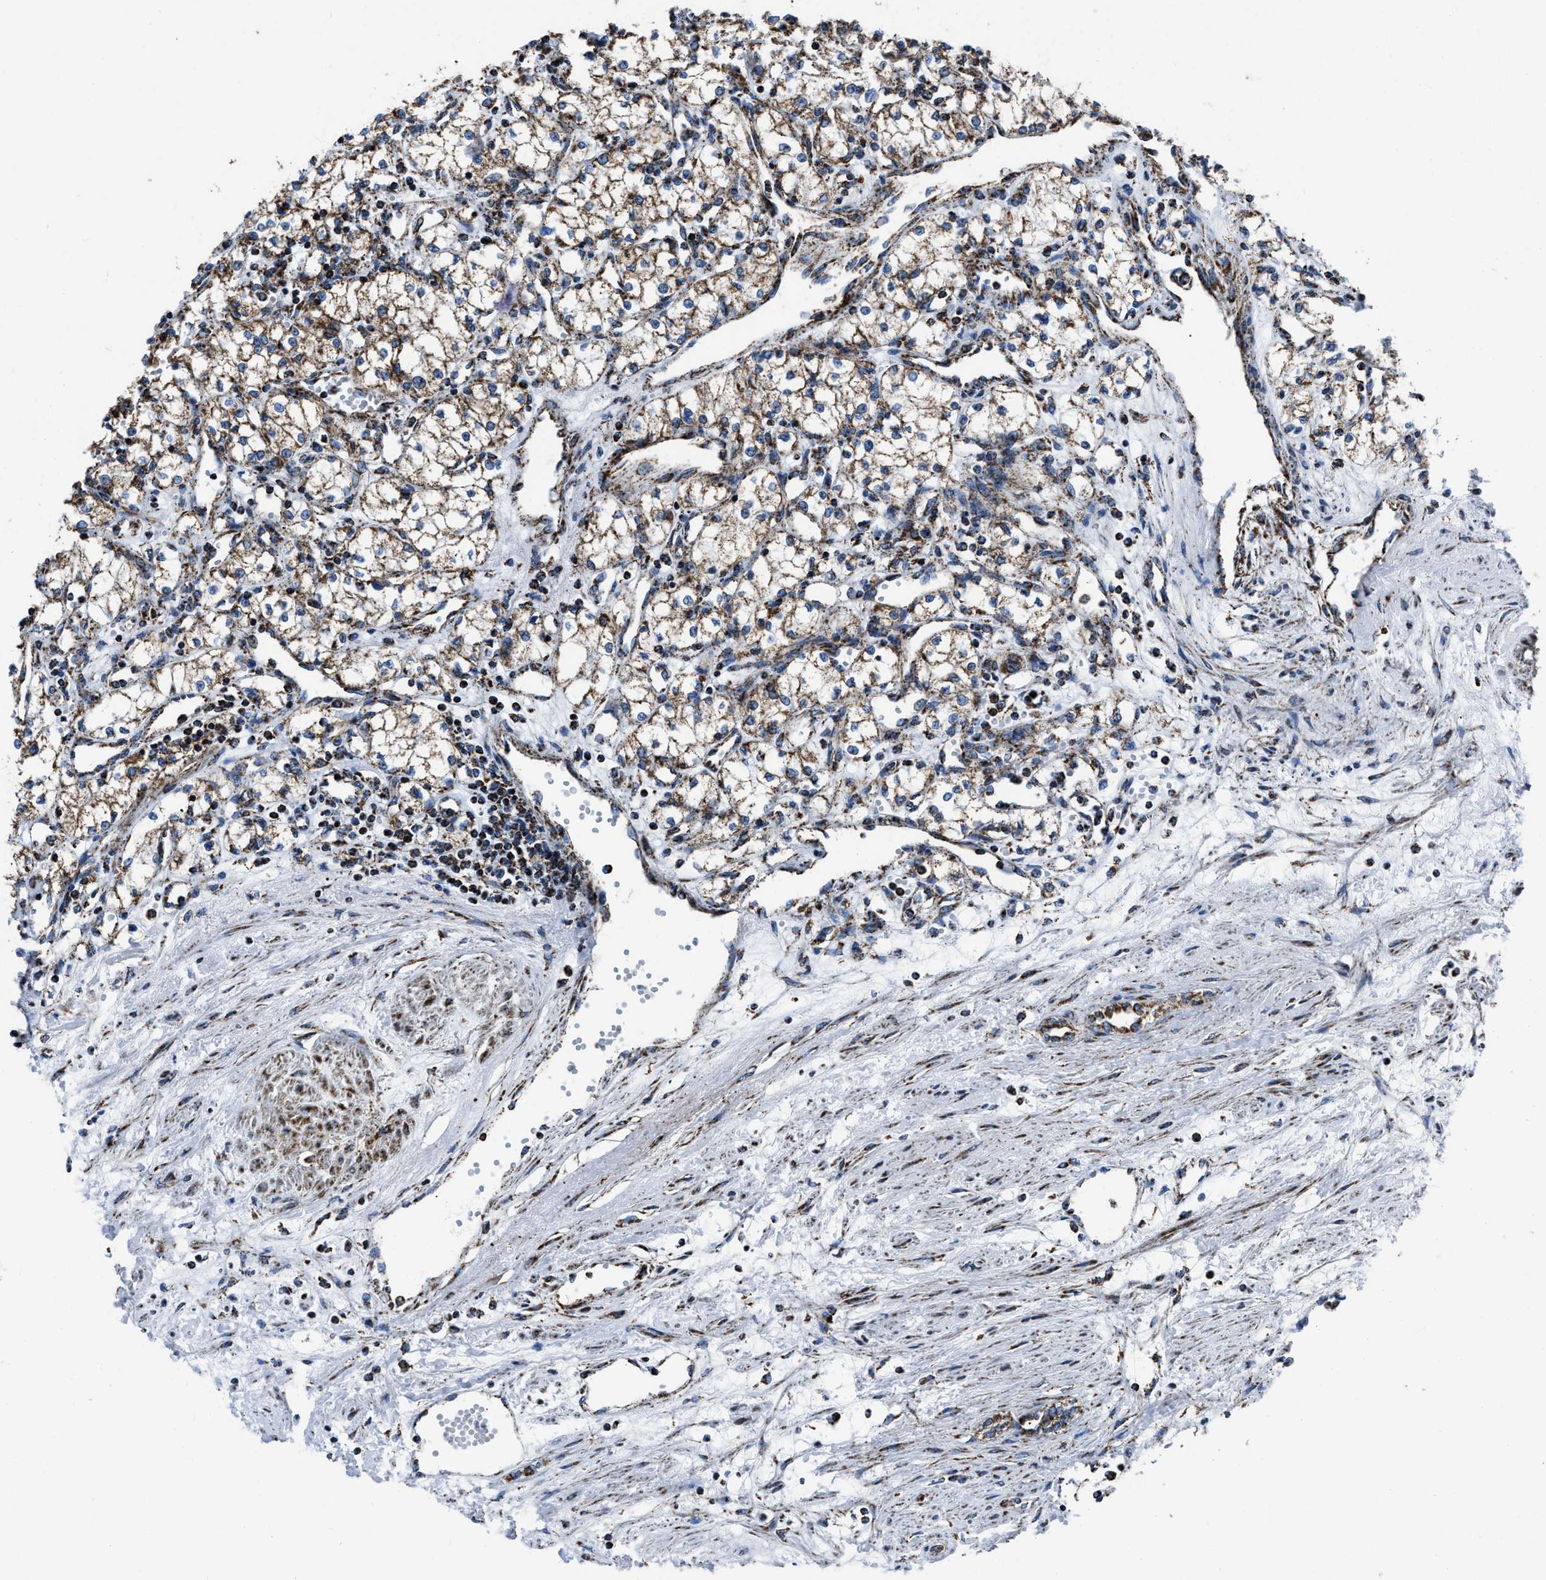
{"staining": {"intensity": "moderate", "quantity": ">75%", "location": "cytoplasmic/membranous"}, "tissue": "renal cancer", "cell_type": "Tumor cells", "image_type": "cancer", "snomed": [{"axis": "morphology", "description": "Adenocarcinoma, NOS"}, {"axis": "topography", "description": "Kidney"}], "caption": "Tumor cells demonstrate medium levels of moderate cytoplasmic/membranous staining in approximately >75% of cells in human renal cancer (adenocarcinoma).", "gene": "NSD3", "patient": {"sex": "male", "age": 59}}